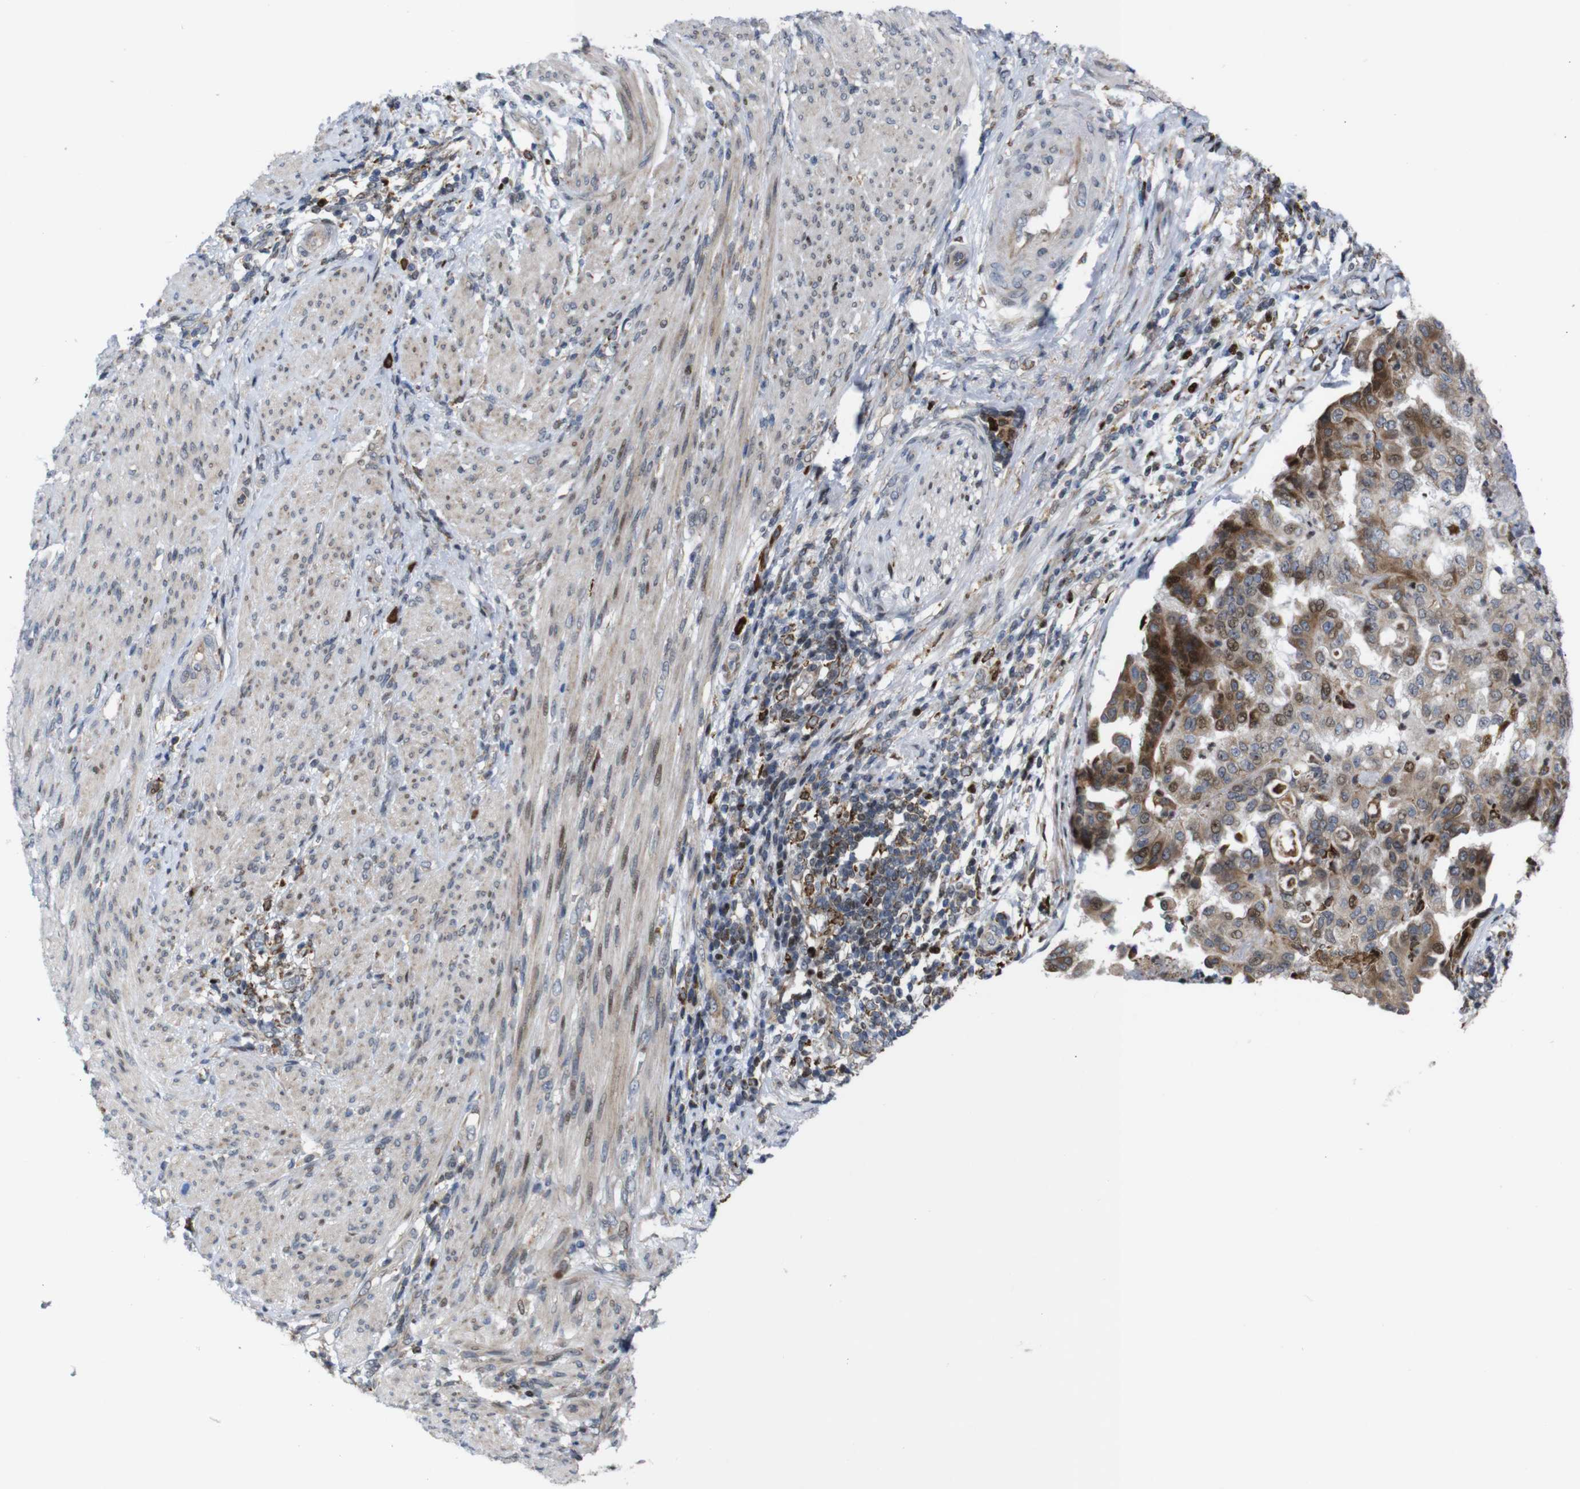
{"staining": {"intensity": "moderate", "quantity": "25%-75%", "location": "cytoplasmic/membranous,nuclear"}, "tissue": "endometrial cancer", "cell_type": "Tumor cells", "image_type": "cancer", "snomed": [{"axis": "morphology", "description": "Adenocarcinoma, NOS"}, {"axis": "topography", "description": "Endometrium"}], "caption": "DAB (3,3'-diaminobenzidine) immunohistochemical staining of endometrial adenocarcinoma displays moderate cytoplasmic/membranous and nuclear protein staining in approximately 25%-75% of tumor cells.", "gene": "PTPN1", "patient": {"sex": "female", "age": 85}}